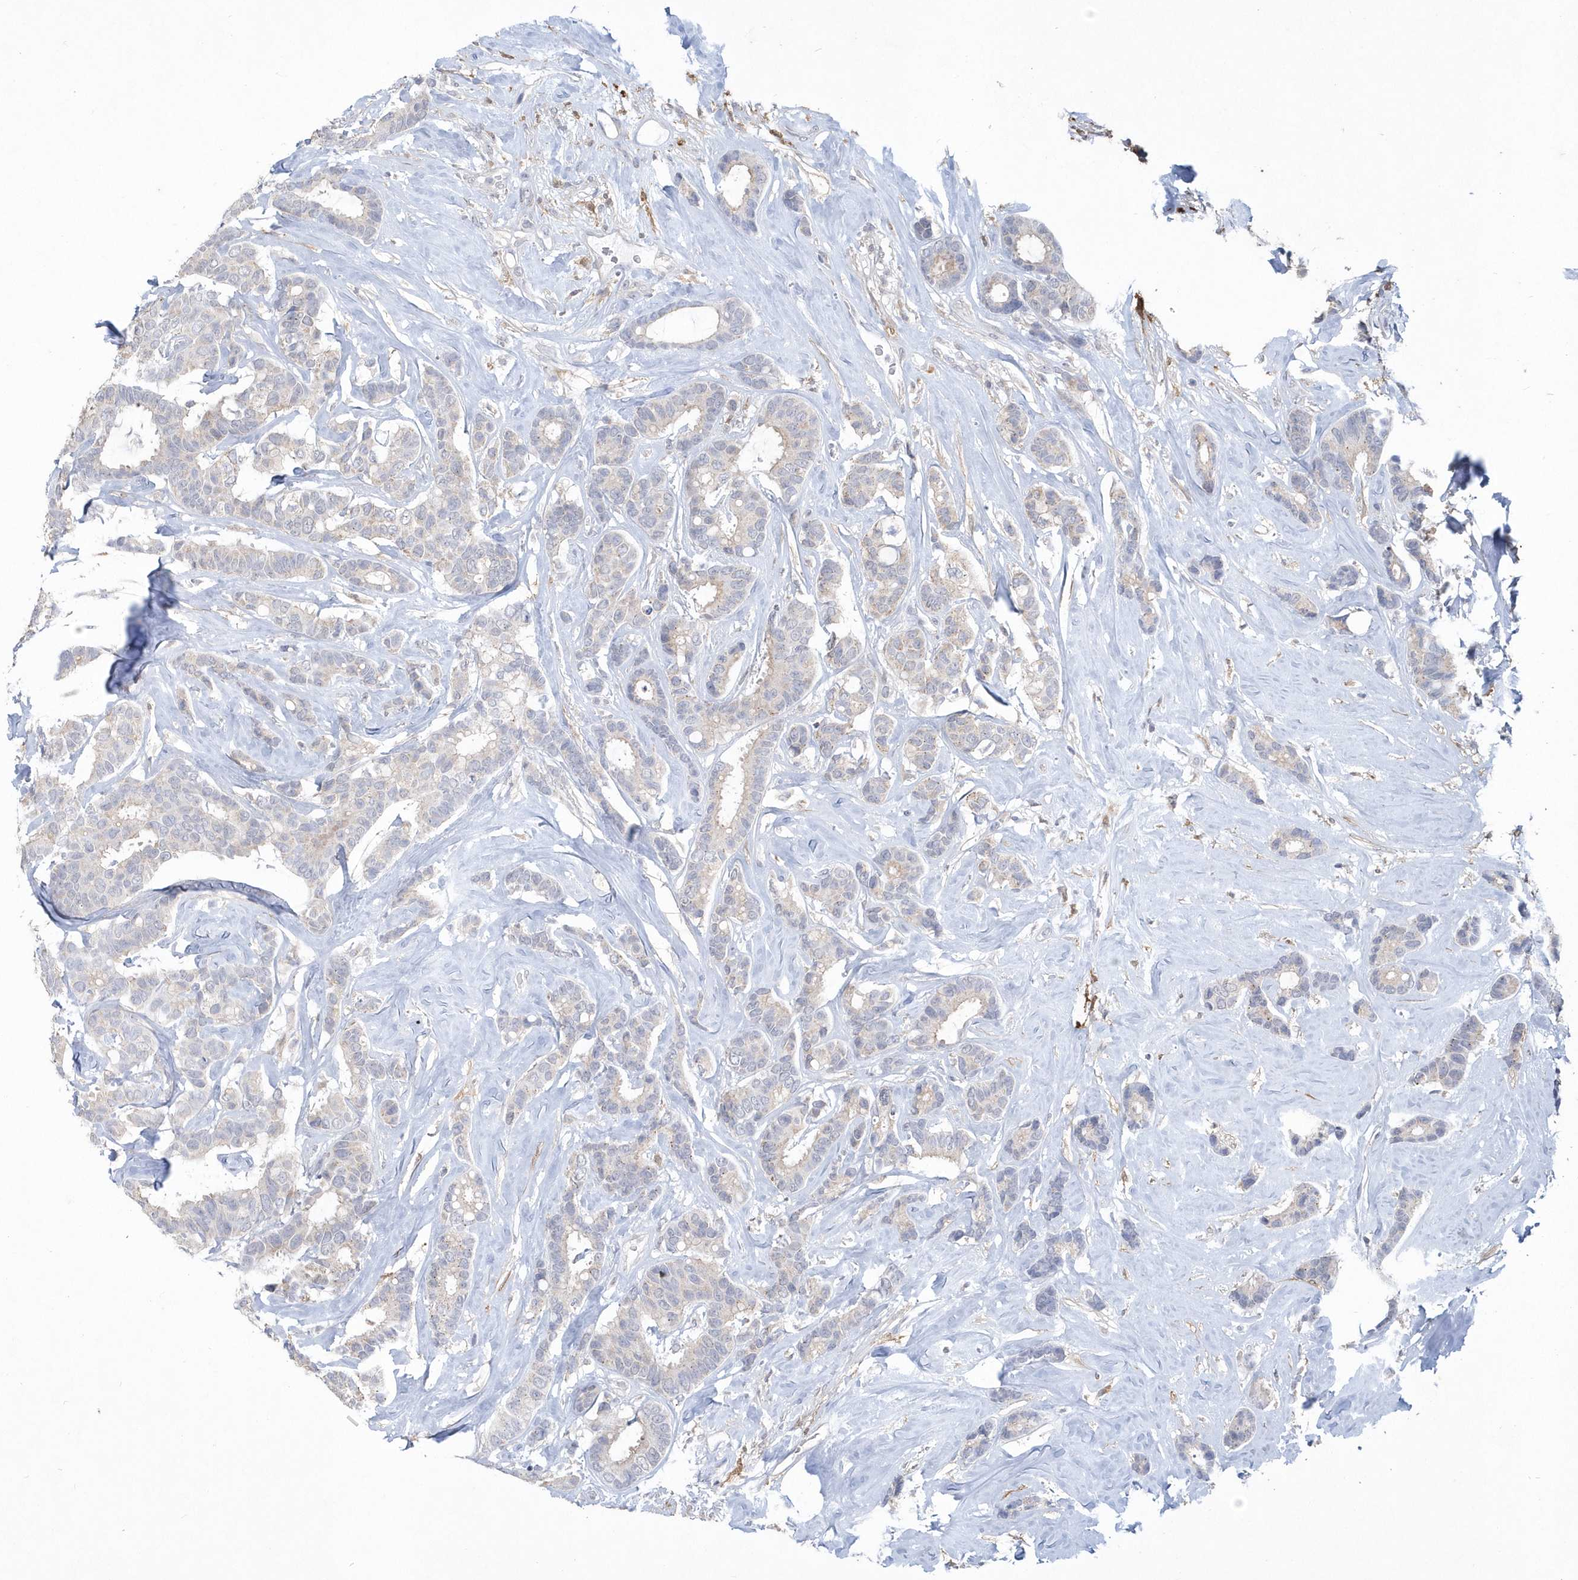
{"staining": {"intensity": "negative", "quantity": "none", "location": "none"}, "tissue": "breast cancer", "cell_type": "Tumor cells", "image_type": "cancer", "snomed": [{"axis": "morphology", "description": "Duct carcinoma"}, {"axis": "topography", "description": "Breast"}], "caption": "High power microscopy histopathology image of an immunohistochemistry (IHC) micrograph of breast cancer, revealing no significant staining in tumor cells.", "gene": "TSPEAR", "patient": {"sex": "female", "age": 87}}